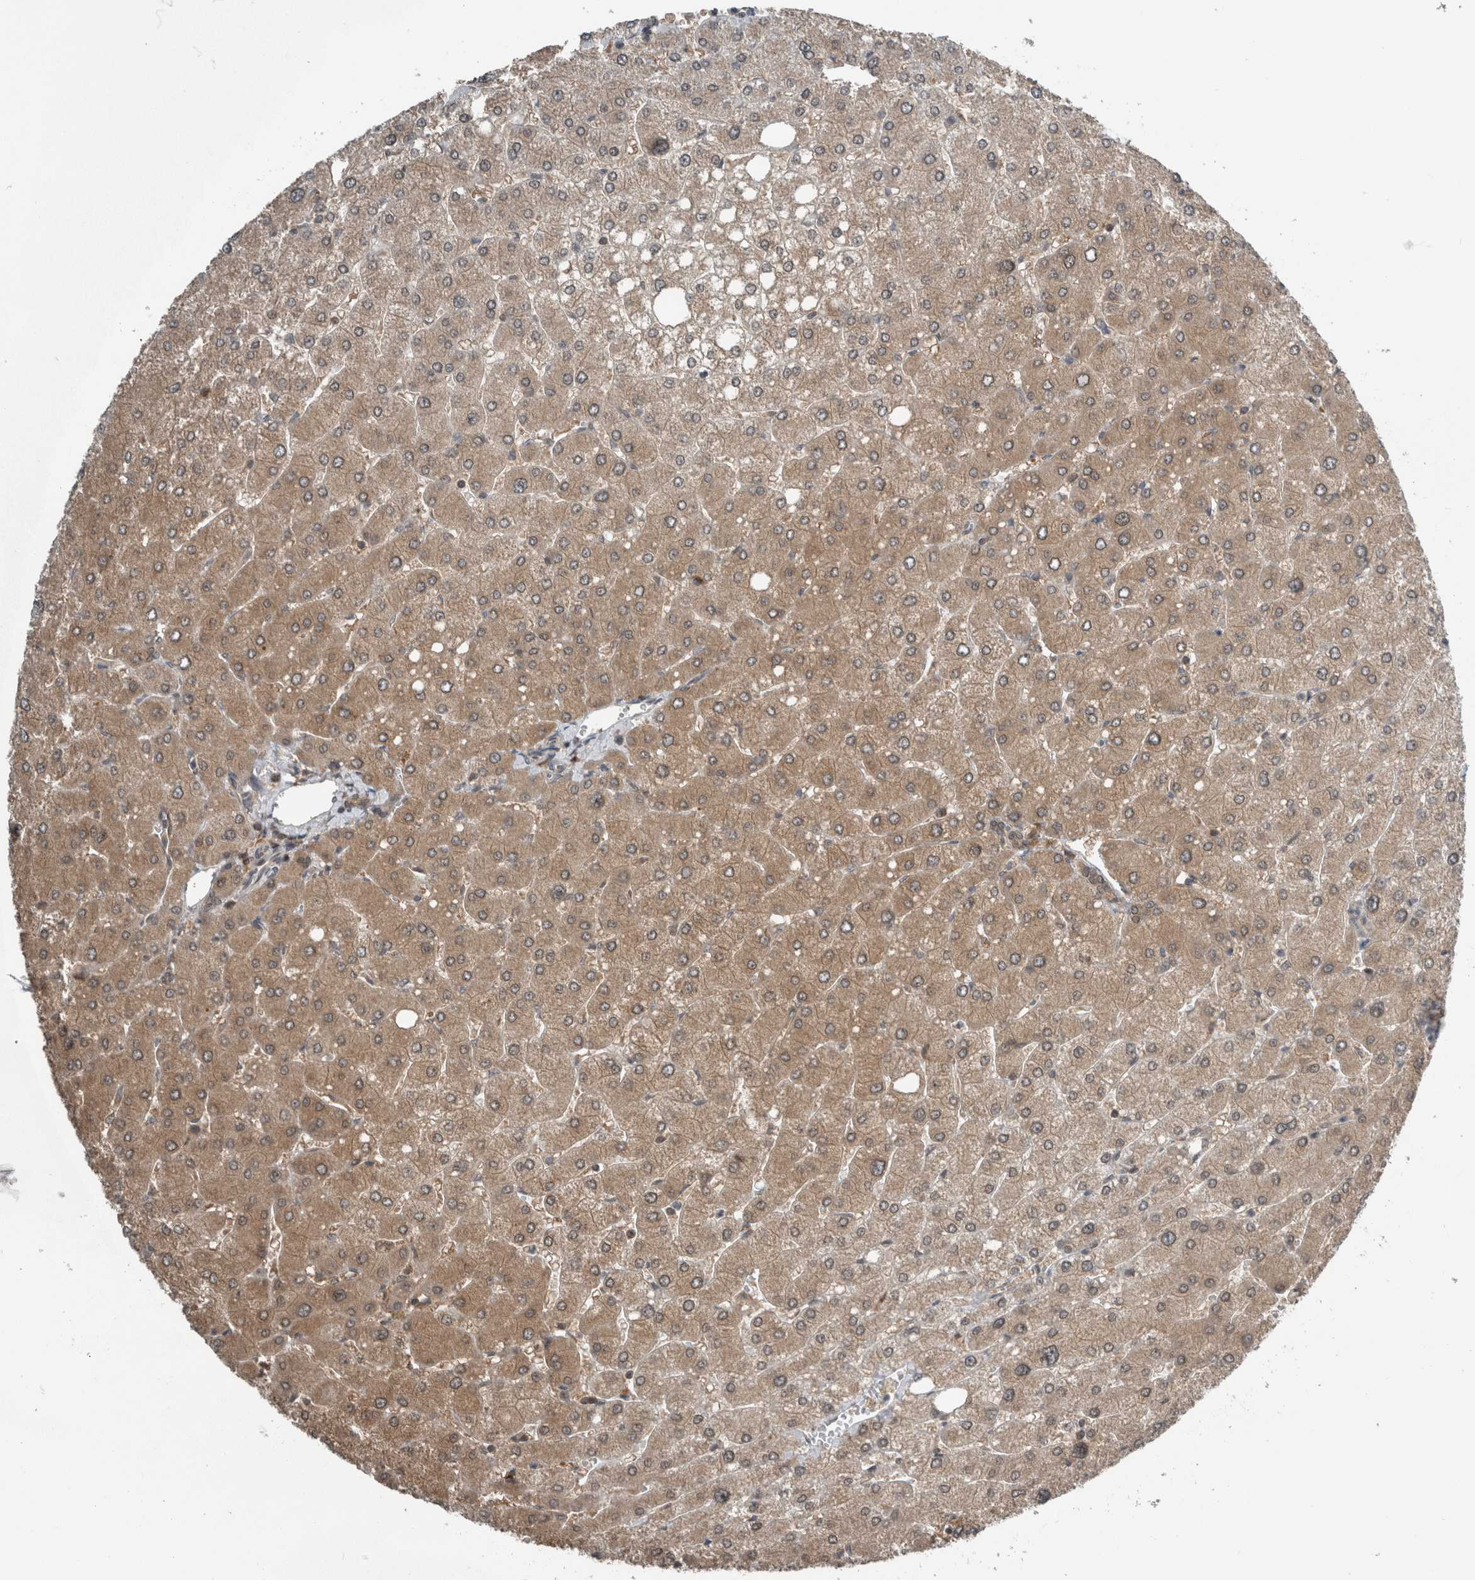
{"staining": {"intensity": "weak", "quantity": ">75%", "location": "cytoplasmic/membranous"}, "tissue": "liver", "cell_type": "Cholangiocytes", "image_type": "normal", "snomed": [{"axis": "morphology", "description": "Normal tissue, NOS"}, {"axis": "topography", "description": "Liver"}], "caption": "IHC histopathology image of normal liver: human liver stained using IHC displays low levels of weak protein expression localized specifically in the cytoplasmic/membranous of cholangiocytes, appearing as a cytoplasmic/membranous brown color.", "gene": "SPAG7", "patient": {"sex": "male", "age": 55}}